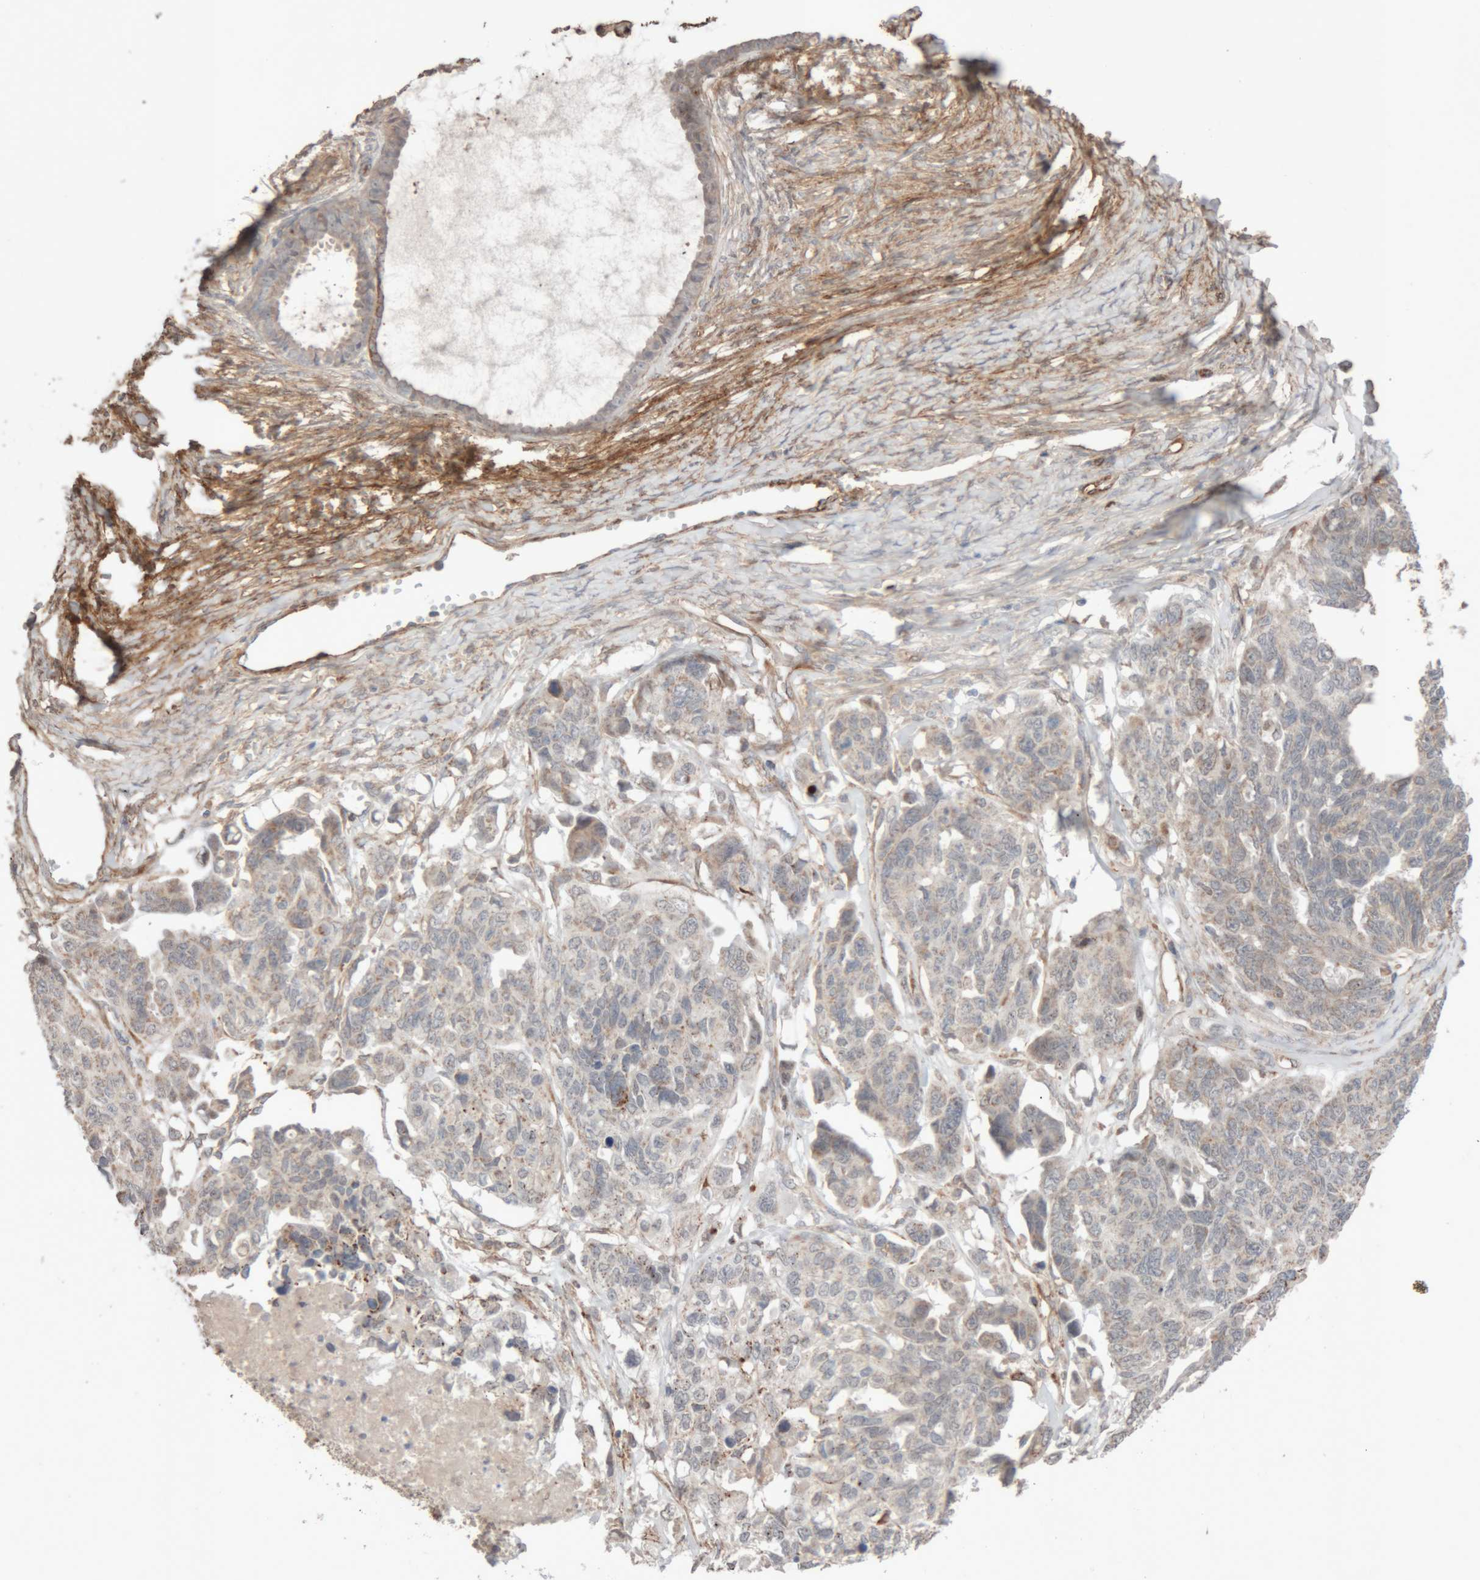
{"staining": {"intensity": "weak", "quantity": "<25%", "location": "cytoplasmic/membranous"}, "tissue": "ovarian cancer", "cell_type": "Tumor cells", "image_type": "cancer", "snomed": [{"axis": "morphology", "description": "Cystadenocarcinoma, serous, NOS"}, {"axis": "topography", "description": "Ovary"}], "caption": "An immunohistochemistry (IHC) photomicrograph of ovarian serous cystadenocarcinoma is shown. There is no staining in tumor cells of ovarian serous cystadenocarcinoma.", "gene": "RAB32", "patient": {"sex": "female", "age": 79}}